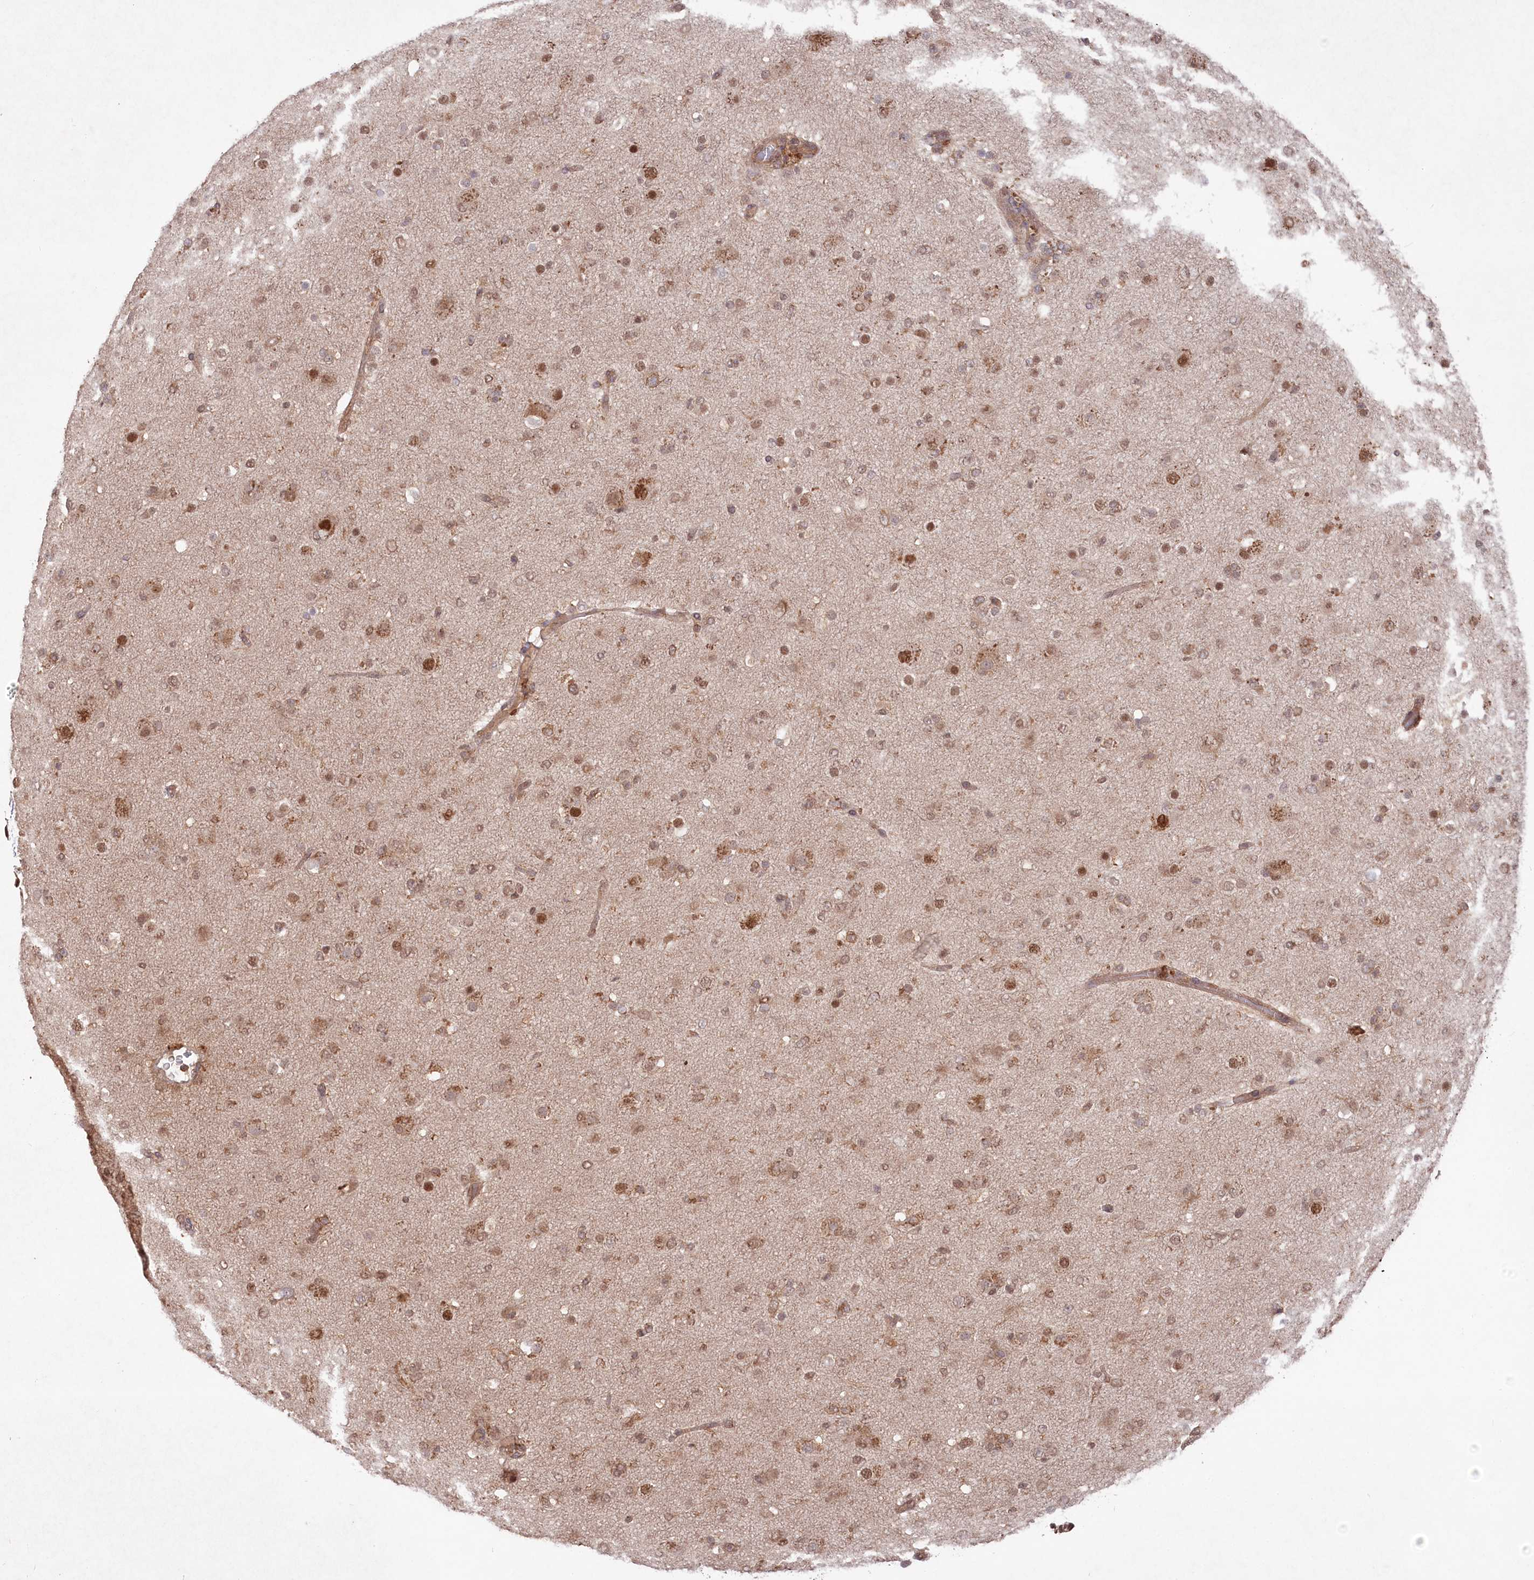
{"staining": {"intensity": "moderate", "quantity": ">75%", "location": "cytoplasmic/membranous,nuclear"}, "tissue": "glioma", "cell_type": "Tumor cells", "image_type": "cancer", "snomed": [{"axis": "morphology", "description": "Glioma, malignant, Low grade"}, {"axis": "topography", "description": "Brain"}], "caption": "A micrograph showing moderate cytoplasmic/membranous and nuclear staining in about >75% of tumor cells in malignant glioma (low-grade), as visualized by brown immunohistochemical staining.", "gene": "PSMA1", "patient": {"sex": "male", "age": 65}}